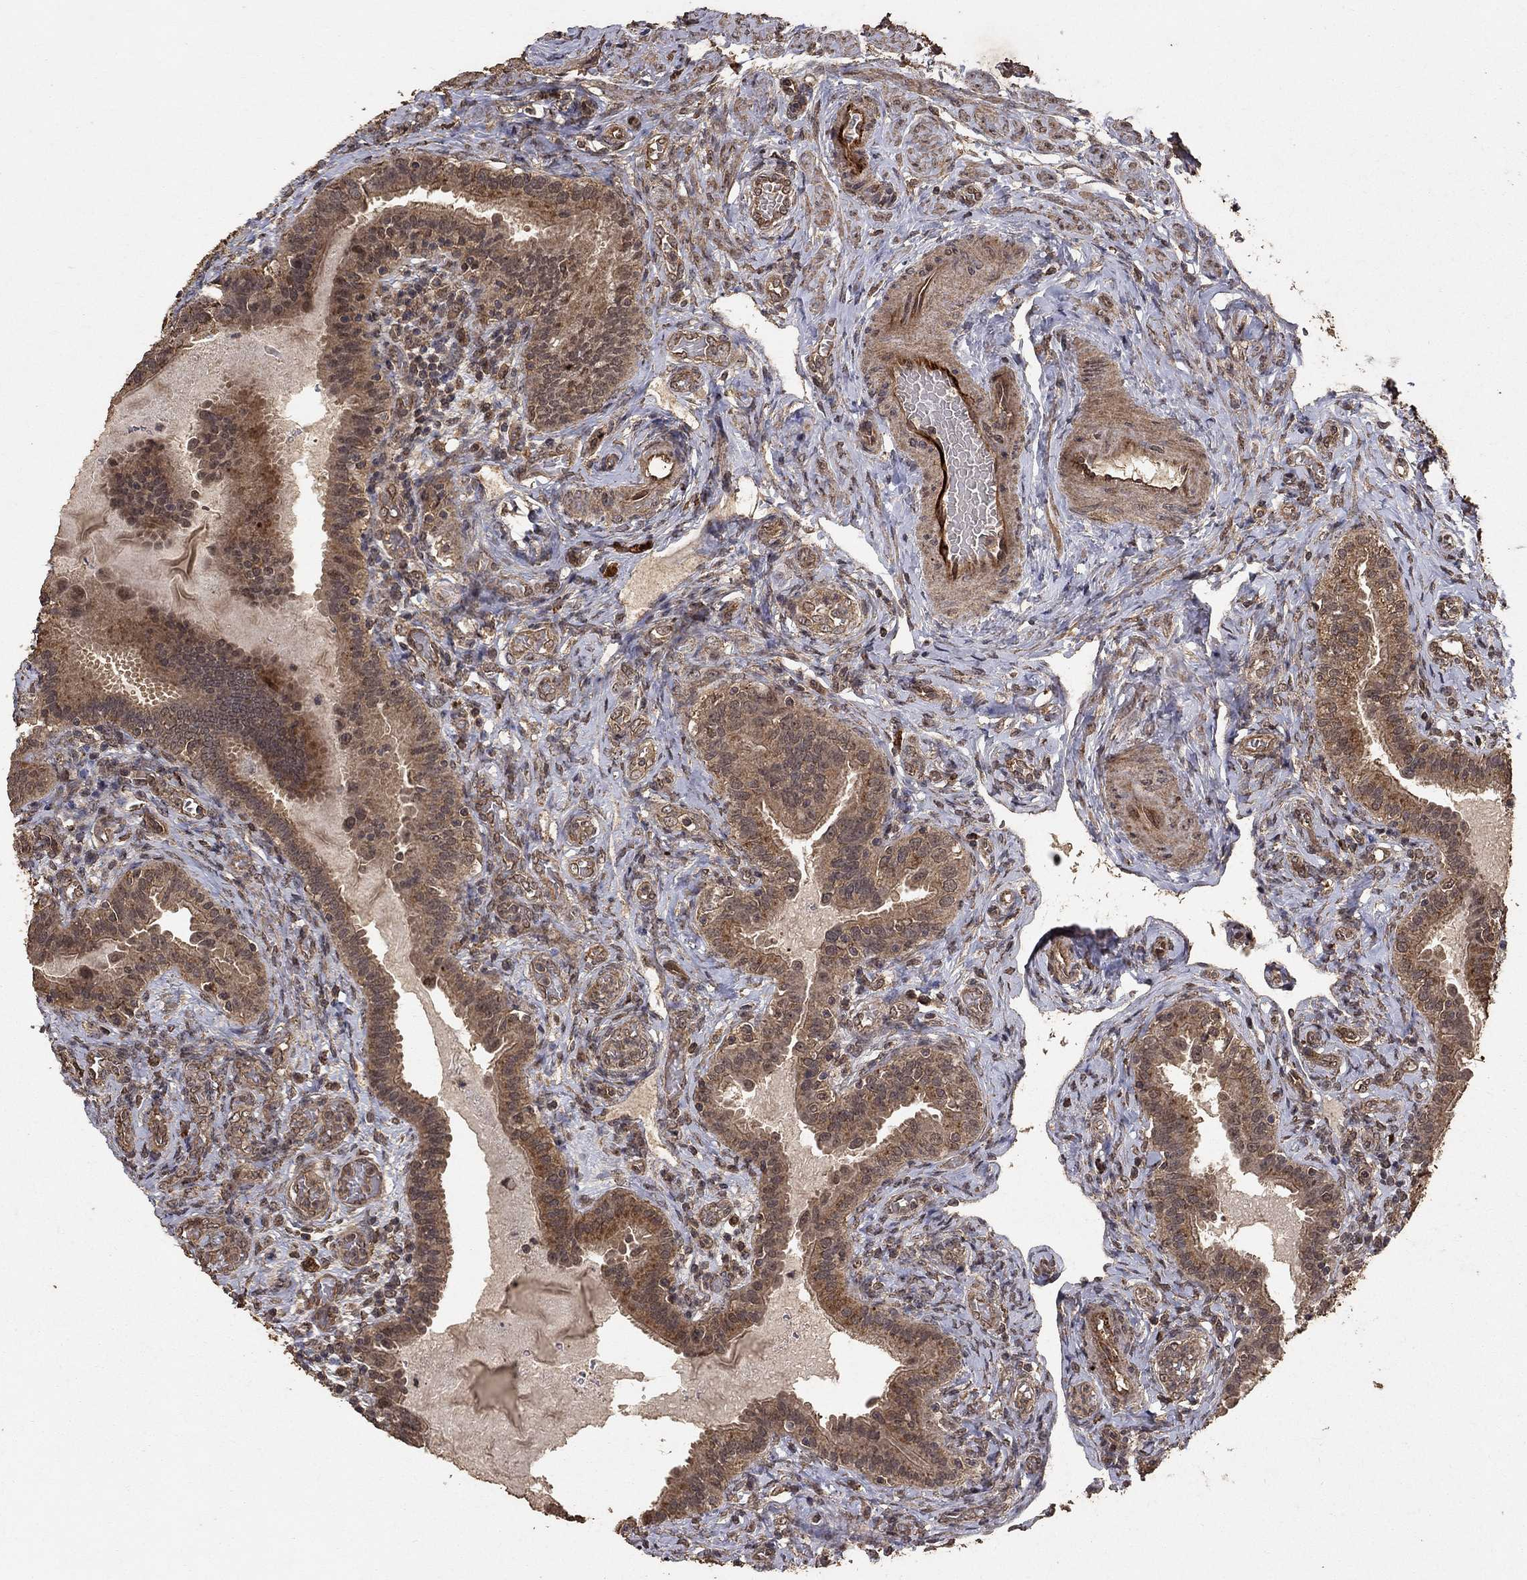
{"staining": {"intensity": "moderate", "quantity": ">75%", "location": "cytoplasmic/membranous"}, "tissue": "fallopian tube", "cell_type": "Glandular cells", "image_type": "normal", "snomed": [{"axis": "morphology", "description": "Normal tissue, NOS"}, {"axis": "topography", "description": "Fallopian tube"}, {"axis": "topography", "description": "Ovary"}], "caption": "Benign fallopian tube exhibits moderate cytoplasmic/membranous staining in approximately >75% of glandular cells.", "gene": "PRDM1", "patient": {"sex": "female", "age": 41}}